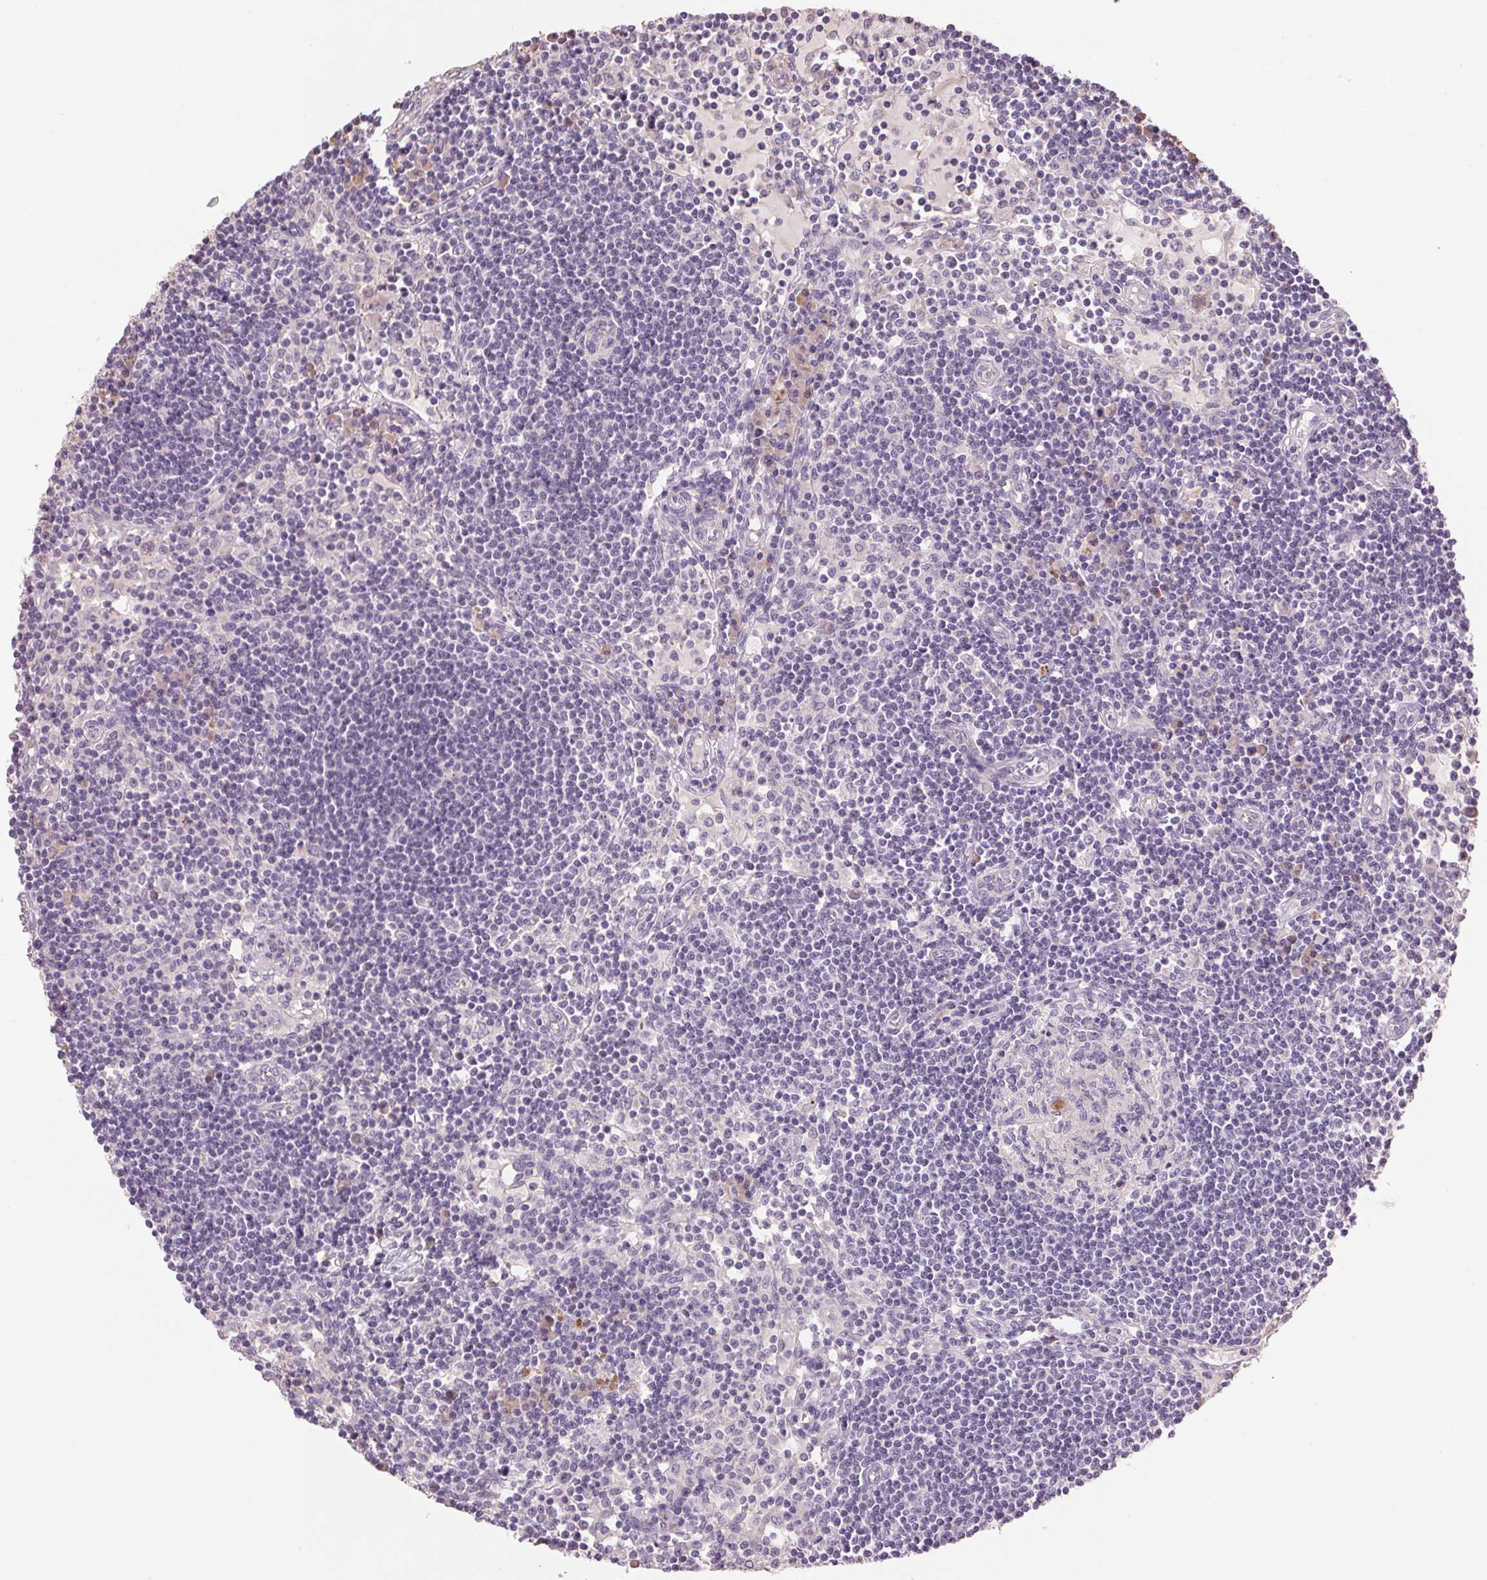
{"staining": {"intensity": "negative", "quantity": "none", "location": "none"}, "tissue": "lymph node", "cell_type": "Germinal center cells", "image_type": "normal", "snomed": [{"axis": "morphology", "description": "Normal tissue, NOS"}, {"axis": "topography", "description": "Lymph node"}], "caption": "Protein analysis of unremarkable lymph node shows no significant expression in germinal center cells. (Immunohistochemistry (ihc), brightfield microscopy, high magnification).", "gene": "LYZL6", "patient": {"sex": "female", "age": 72}}